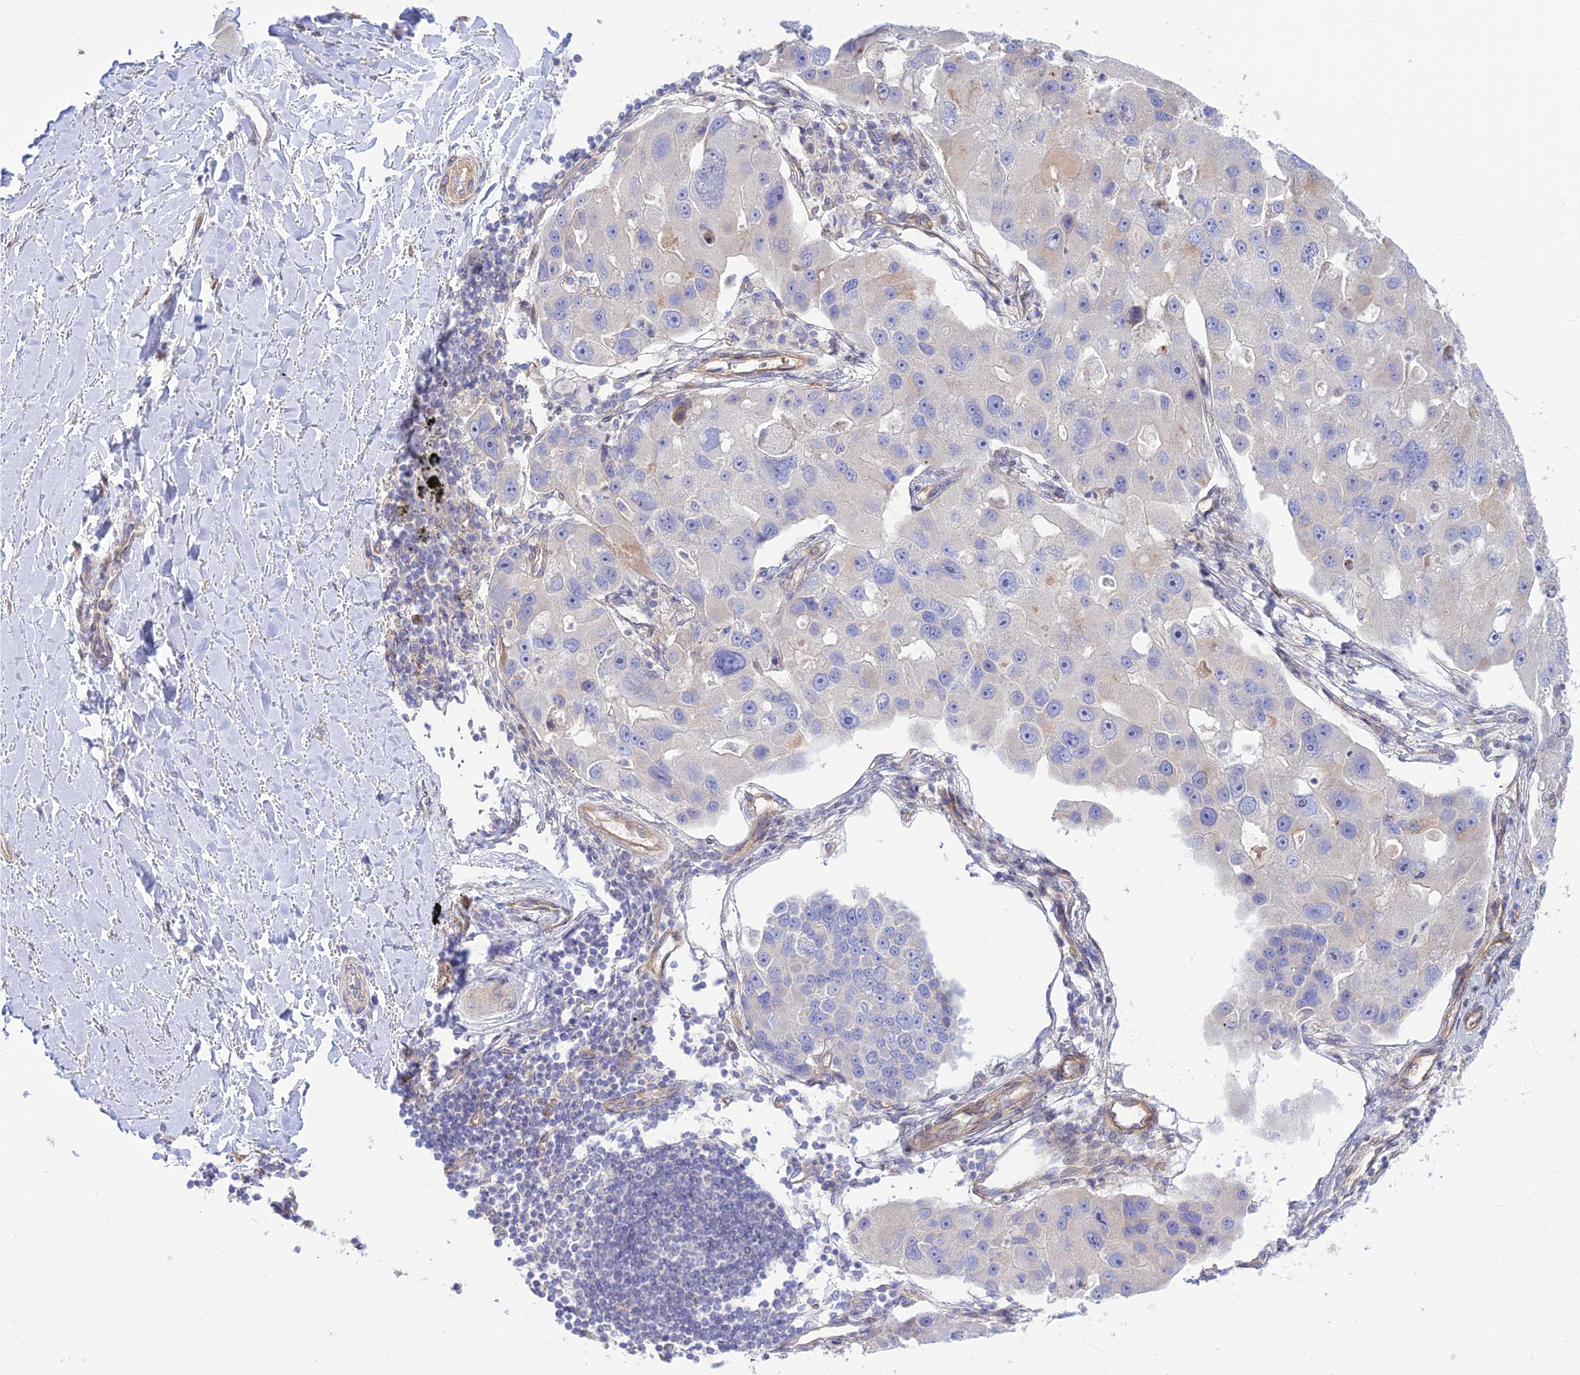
{"staining": {"intensity": "negative", "quantity": "none", "location": "none"}, "tissue": "lung cancer", "cell_type": "Tumor cells", "image_type": "cancer", "snomed": [{"axis": "morphology", "description": "Adenocarcinoma, NOS"}, {"axis": "topography", "description": "Lung"}], "caption": "Histopathology image shows no significant protein positivity in tumor cells of adenocarcinoma (lung).", "gene": "KCNAB1", "patient": {"sex": "female", "age": 54}}